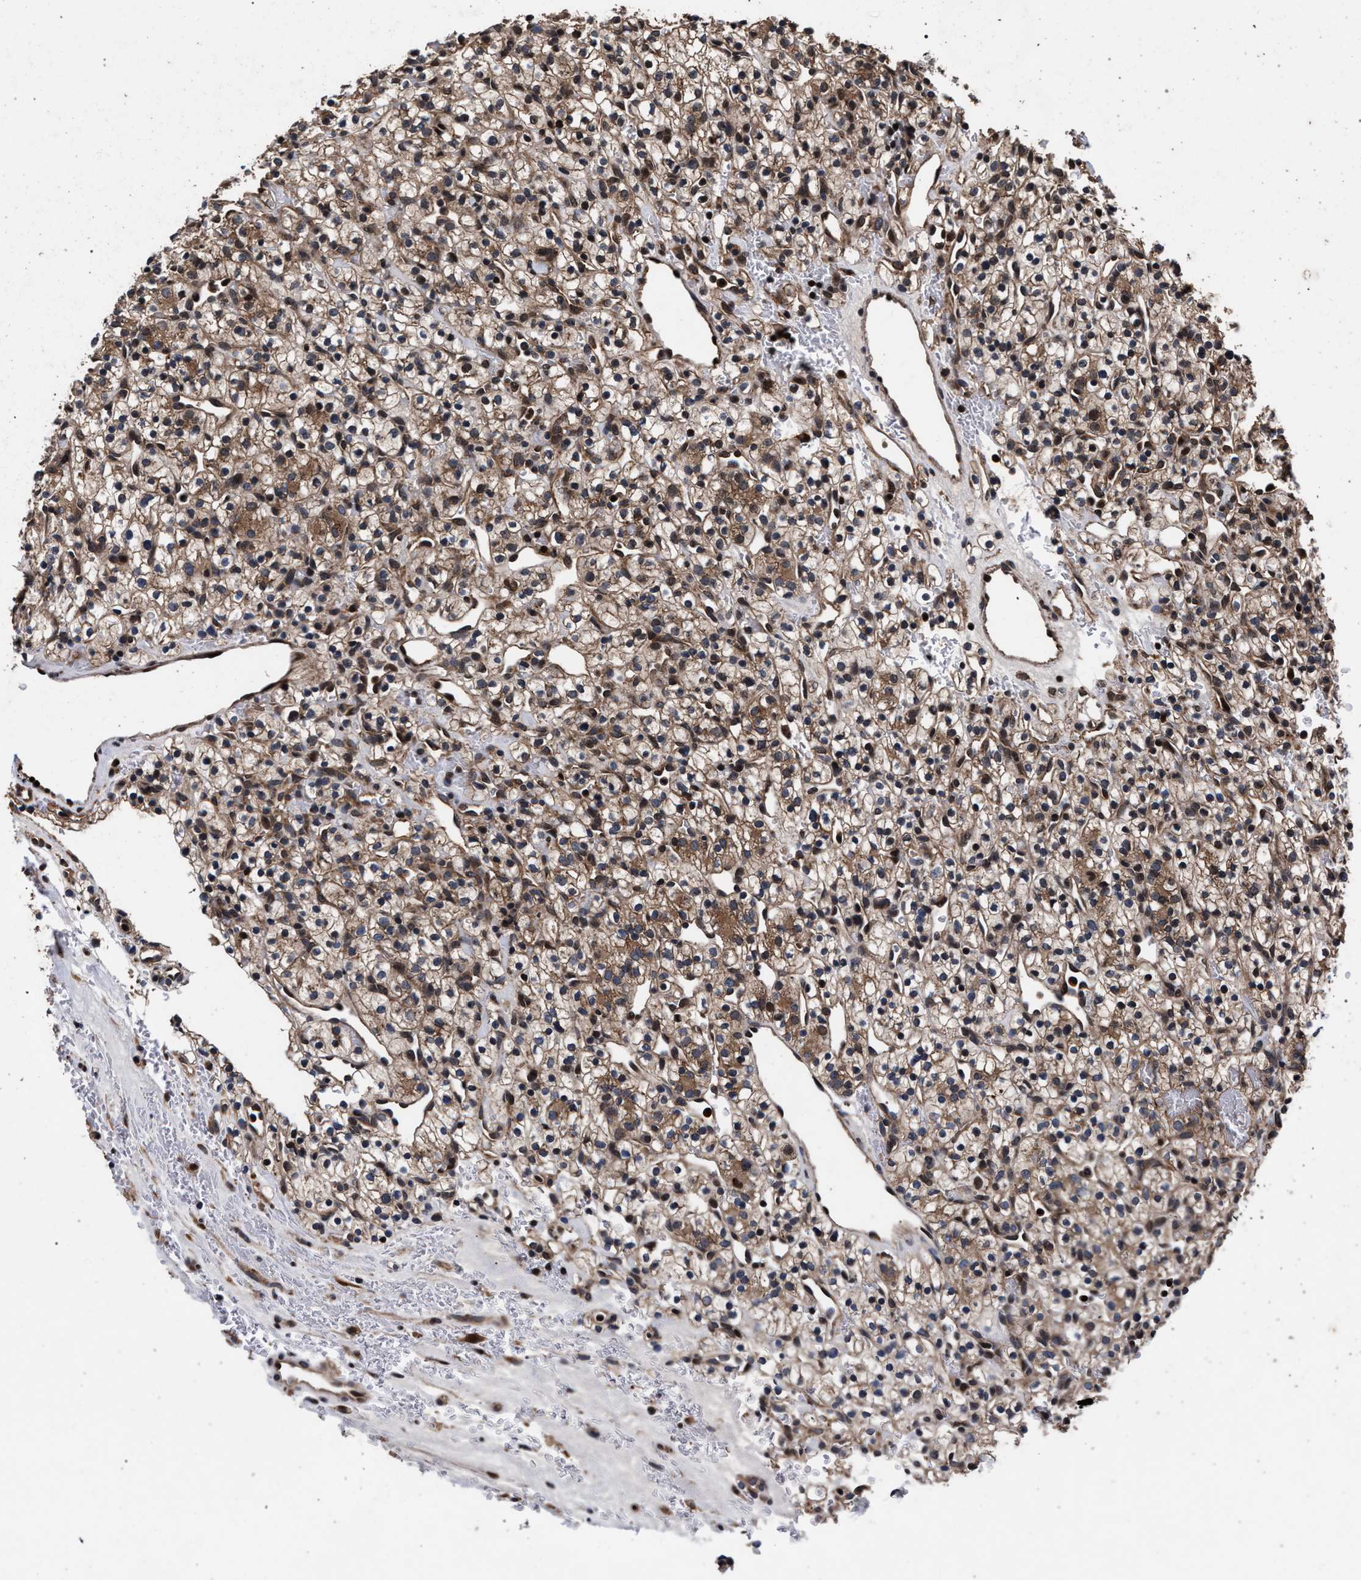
{"staining": {"intensity": "moderate", "quantity": ">75%", "location": "cytoplasmic/membranous,nuclear"}, "tissue": "renal cancer", "cell_type": "Tumor cells", "image_type": "cancer", "snomed": [{"axis": "morphology", "description": "Adenocarcinoma, NOS"}, {"axis": "topography", "description": "Kidney"}], "caption": "Protein staining of renal adenocarcinoma tissue demonstrates moderate cytoplasmic/membranous and nuclear positivity in about >75% of tumor cells.", "gene": "ACOX1", "patient": {"sex": "female", "age": 57}}